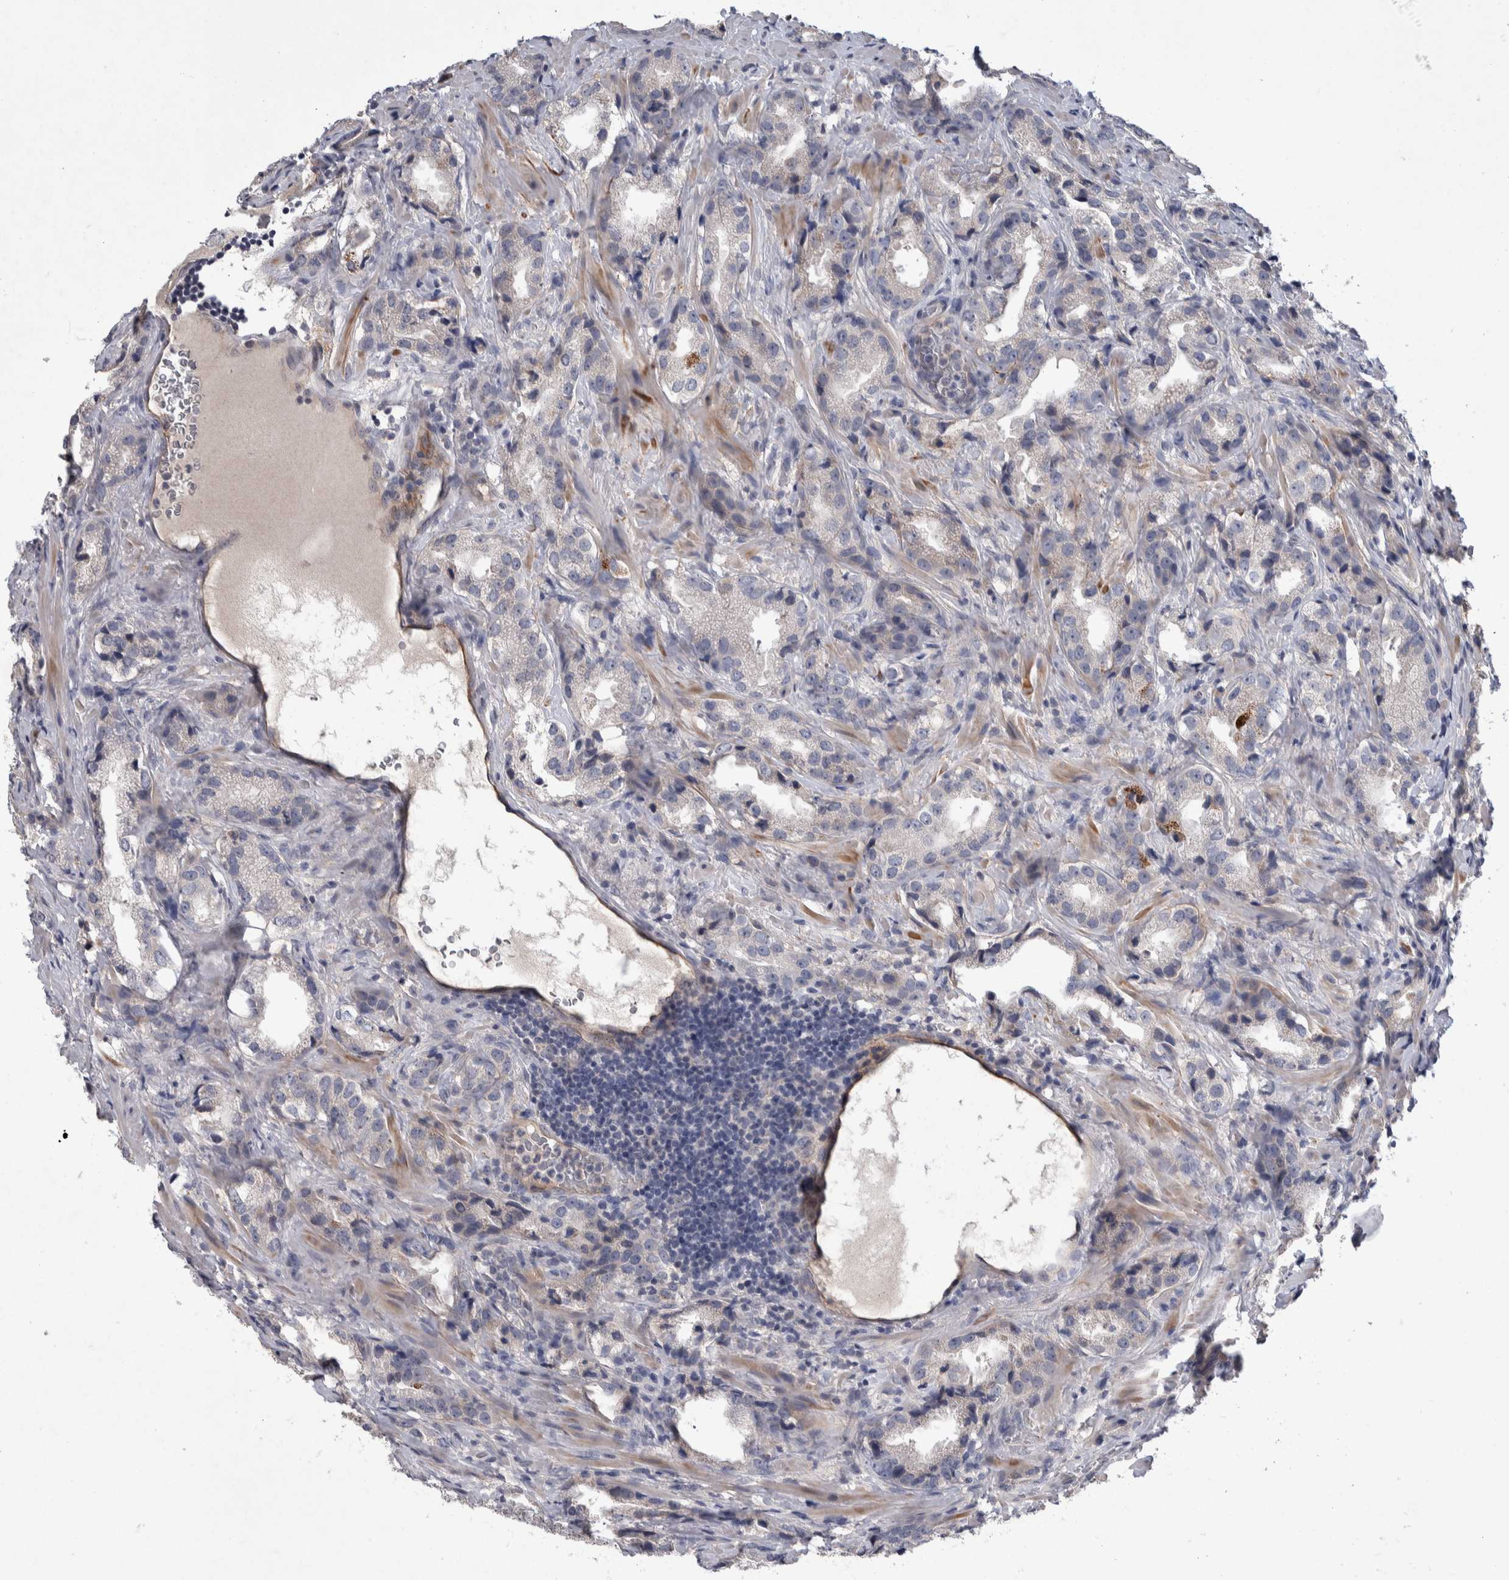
{"staining": {"intensity": "negative", "quantity": "none", "location": "none"}, "tissue": "prostate cancer", "cell_type": "Tumor cells", "image_type": "cancer", "snomed": [{"axis": "morphology", "description": "Adenocarcinoma, High grade"}, {"axis": "topography", "description": "Prostate"}], "caption": "Immunohistochemistry (IHC) image of human high-grade adenocarcinoma (prostate) stained for a protein (brown), which demonstrates no positivity in tumor cells.", "gene": "CEP131", "patient": {"sex": "male", "age": 63}}